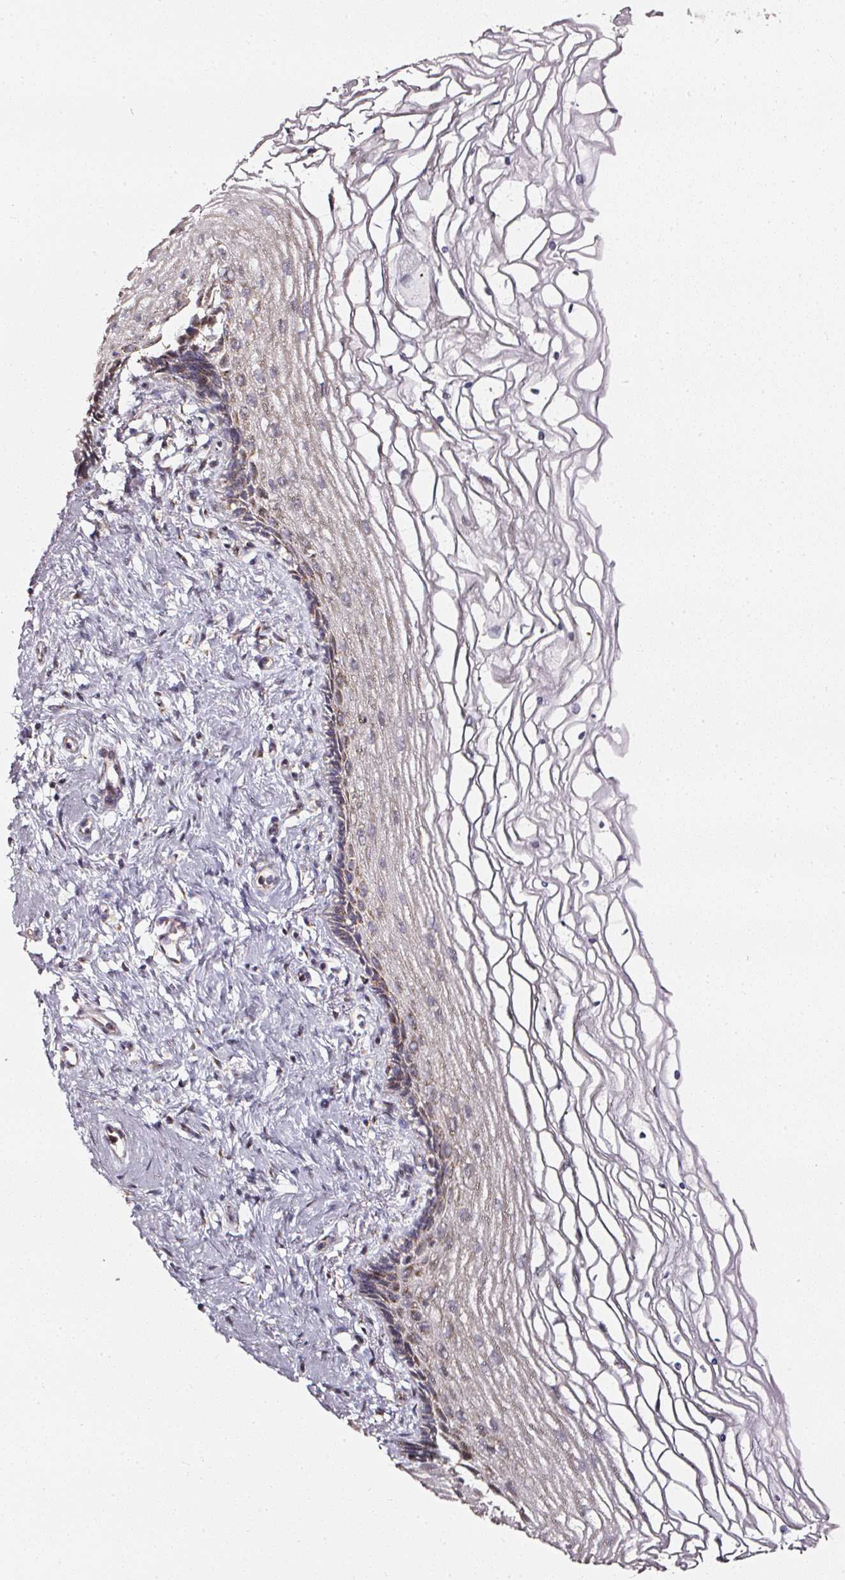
{"staining": {"intensity": "moderate", "quantity": ">75%", "location": "cytoplasmic/membranous"}, "tissue": "cervix", "cell_type": "Glandular cells", "image_type": "normal", "snomed": [{"axis": "morphology", "description": "Normal tissue, NOS"}, {"axis": "topography", "description": "Cervix"}], "caption": "Immunohistochemical staining of normal cervix exhibits moderate cytoplasmic/membranous protein expression in approximately >75% of glandular cells.", "gene": "NTRK1", "patient": {"sex": "female", "age": 47}}